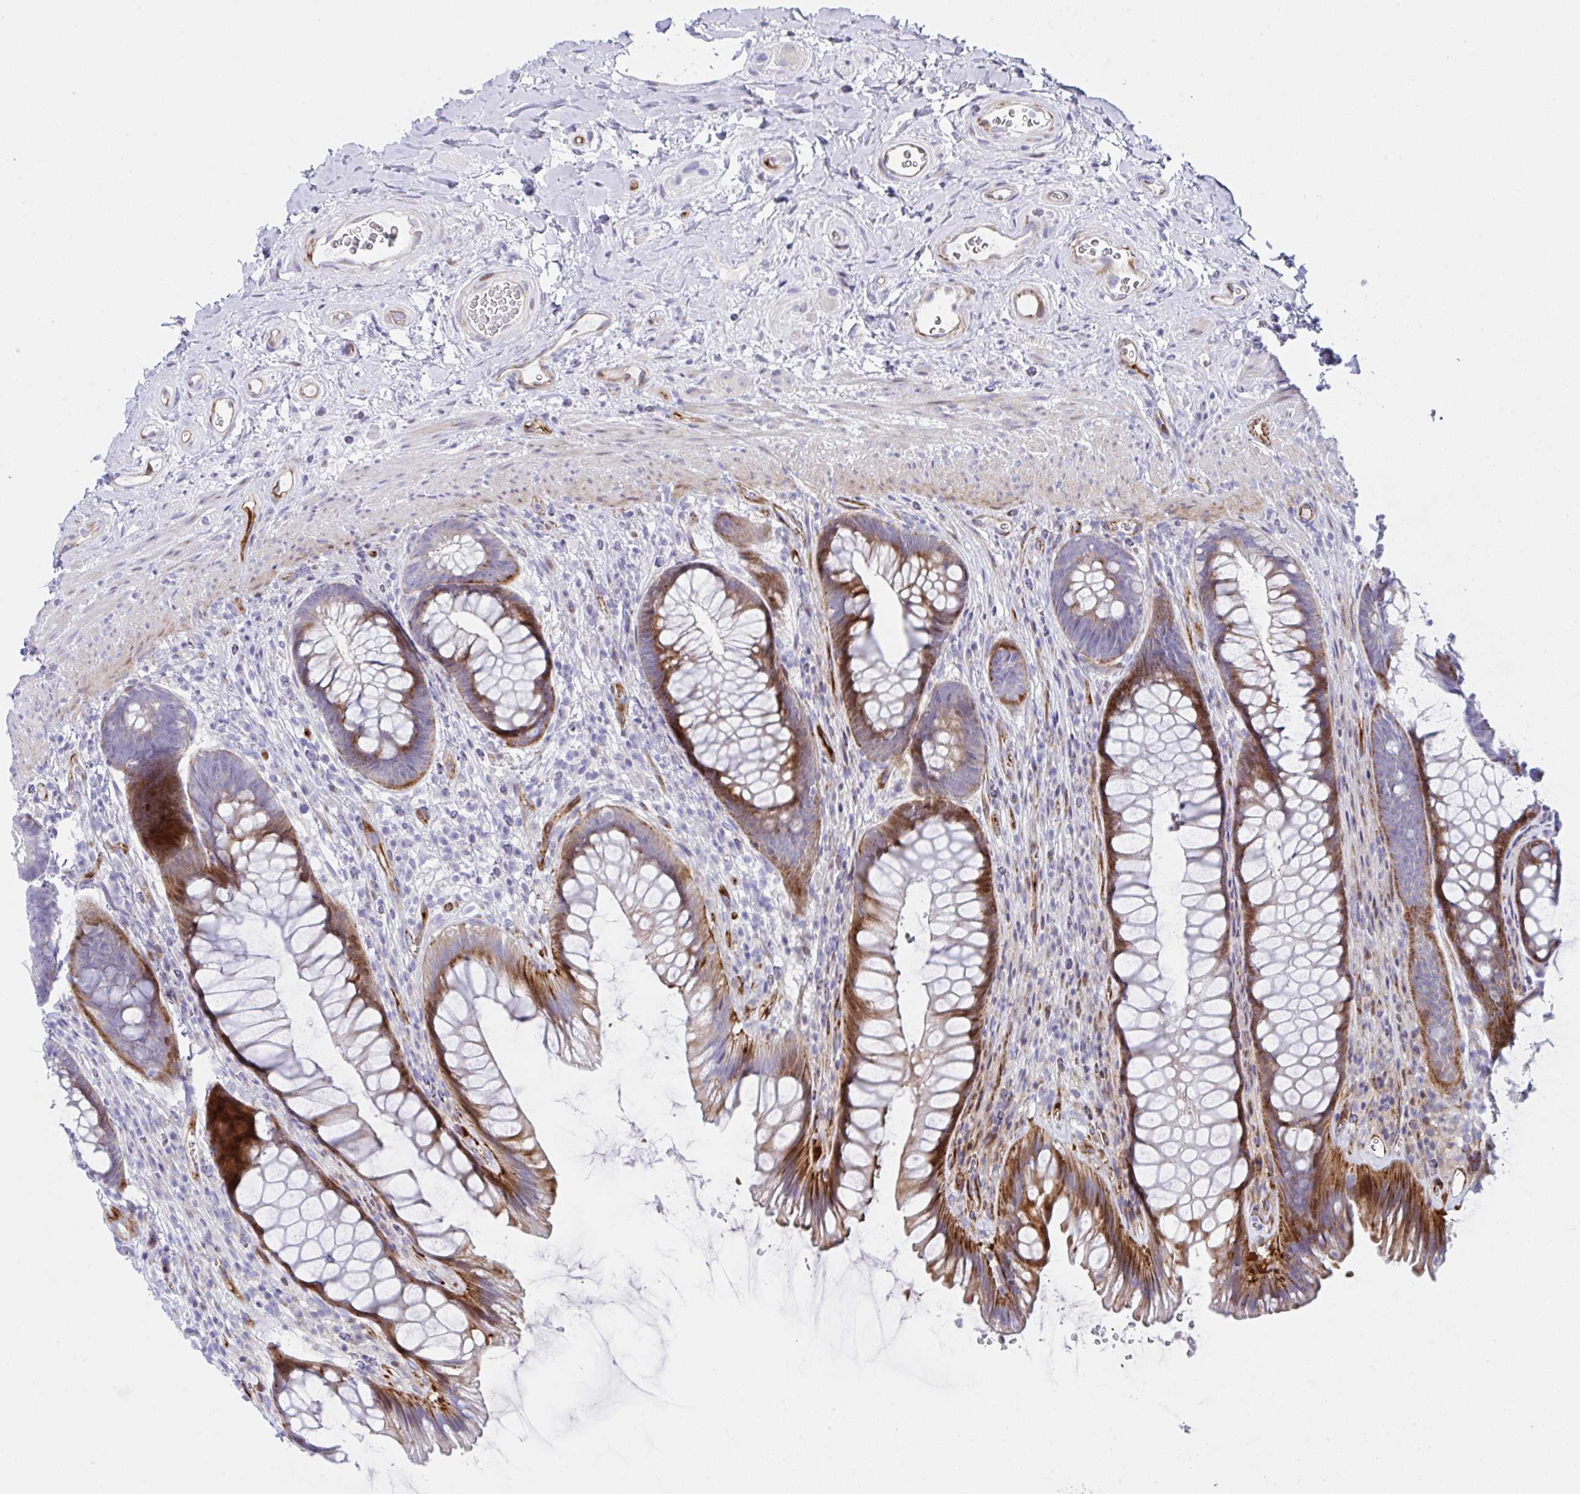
{"staining": {"intensity": "moderate", "quantity": "25%-75%", "location": "cytoplasmic/membranous"}, "tissue": "rectum", "cell_type": "Glandular cells", "image_type": "normal", "snomed": [{"axis": "morphology", "description": "Normal tissue, NOS"}, {"axis": "topography", "description": "Rectum"}], "caption": "Immunohistochemical staining of benign rectum reveals moderate cytoplasmic/membranous protein expression in approximately 25%-75% of glandular cells. (brown staining indicates protein expression, while blue staining denotes nuclei).", "gene": "ZNF713", "patient": {"sex": "male", "age": 53}}